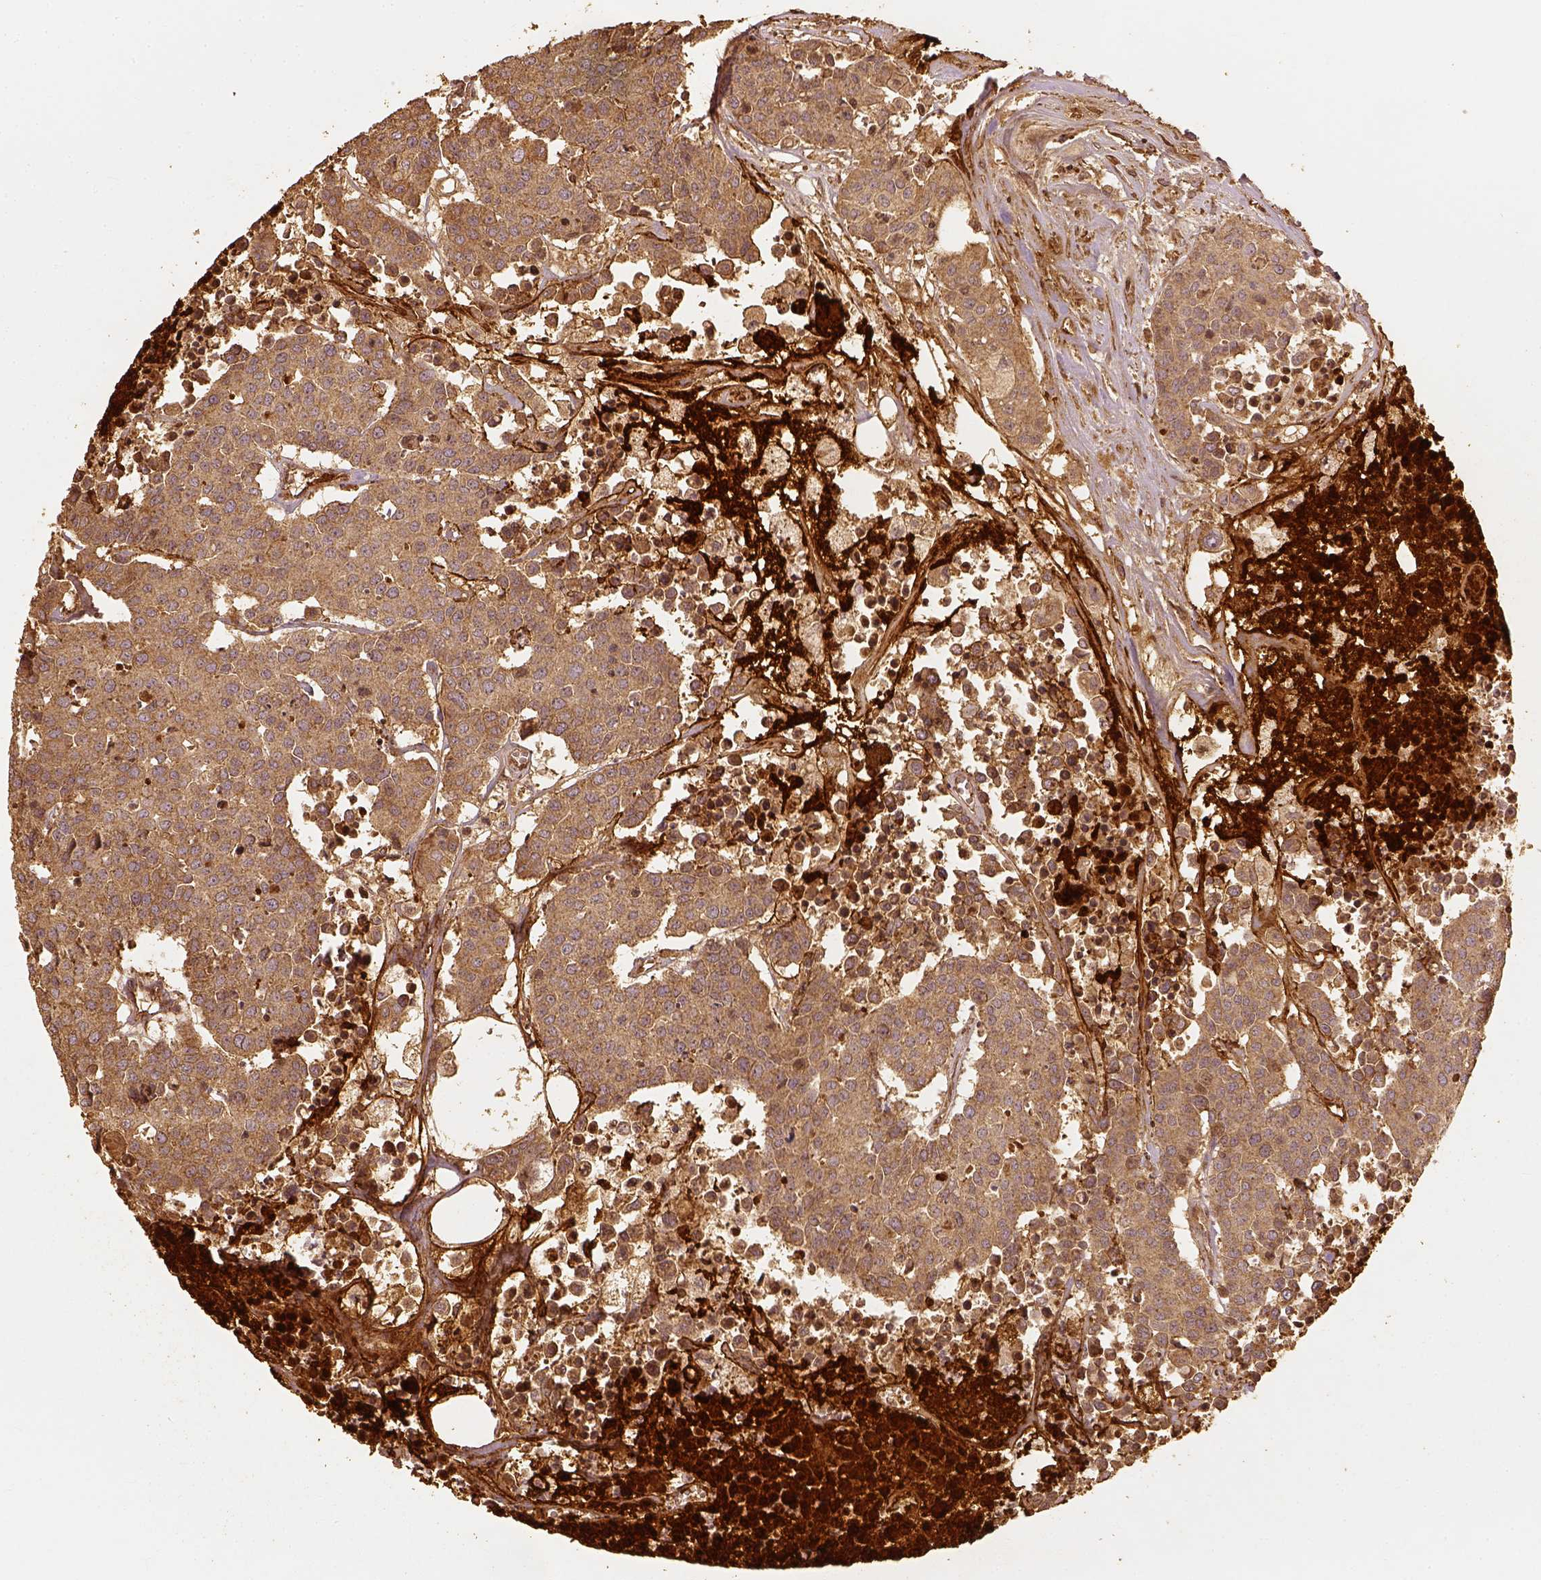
{"staining": {"intensity": "moderate", "quantity": ">75%", "location": "cytoplasmic/membranous"}, "tissue": "carcinoid", "cell_type": "Tumor cells", "image_type": "cancer", "snomed": [{"axis": "morphology", "description": "Carcinoid, malignant, NOS"}, {"axis": "topography", "description": "Colon"}], "caption": "Carcinoid stained for a protein demonstrates moderate cytoplasmic/membranous positivity in tumor cells.", "gene": "VEGFA", "patient": {"sex": "male", "age": 81}}